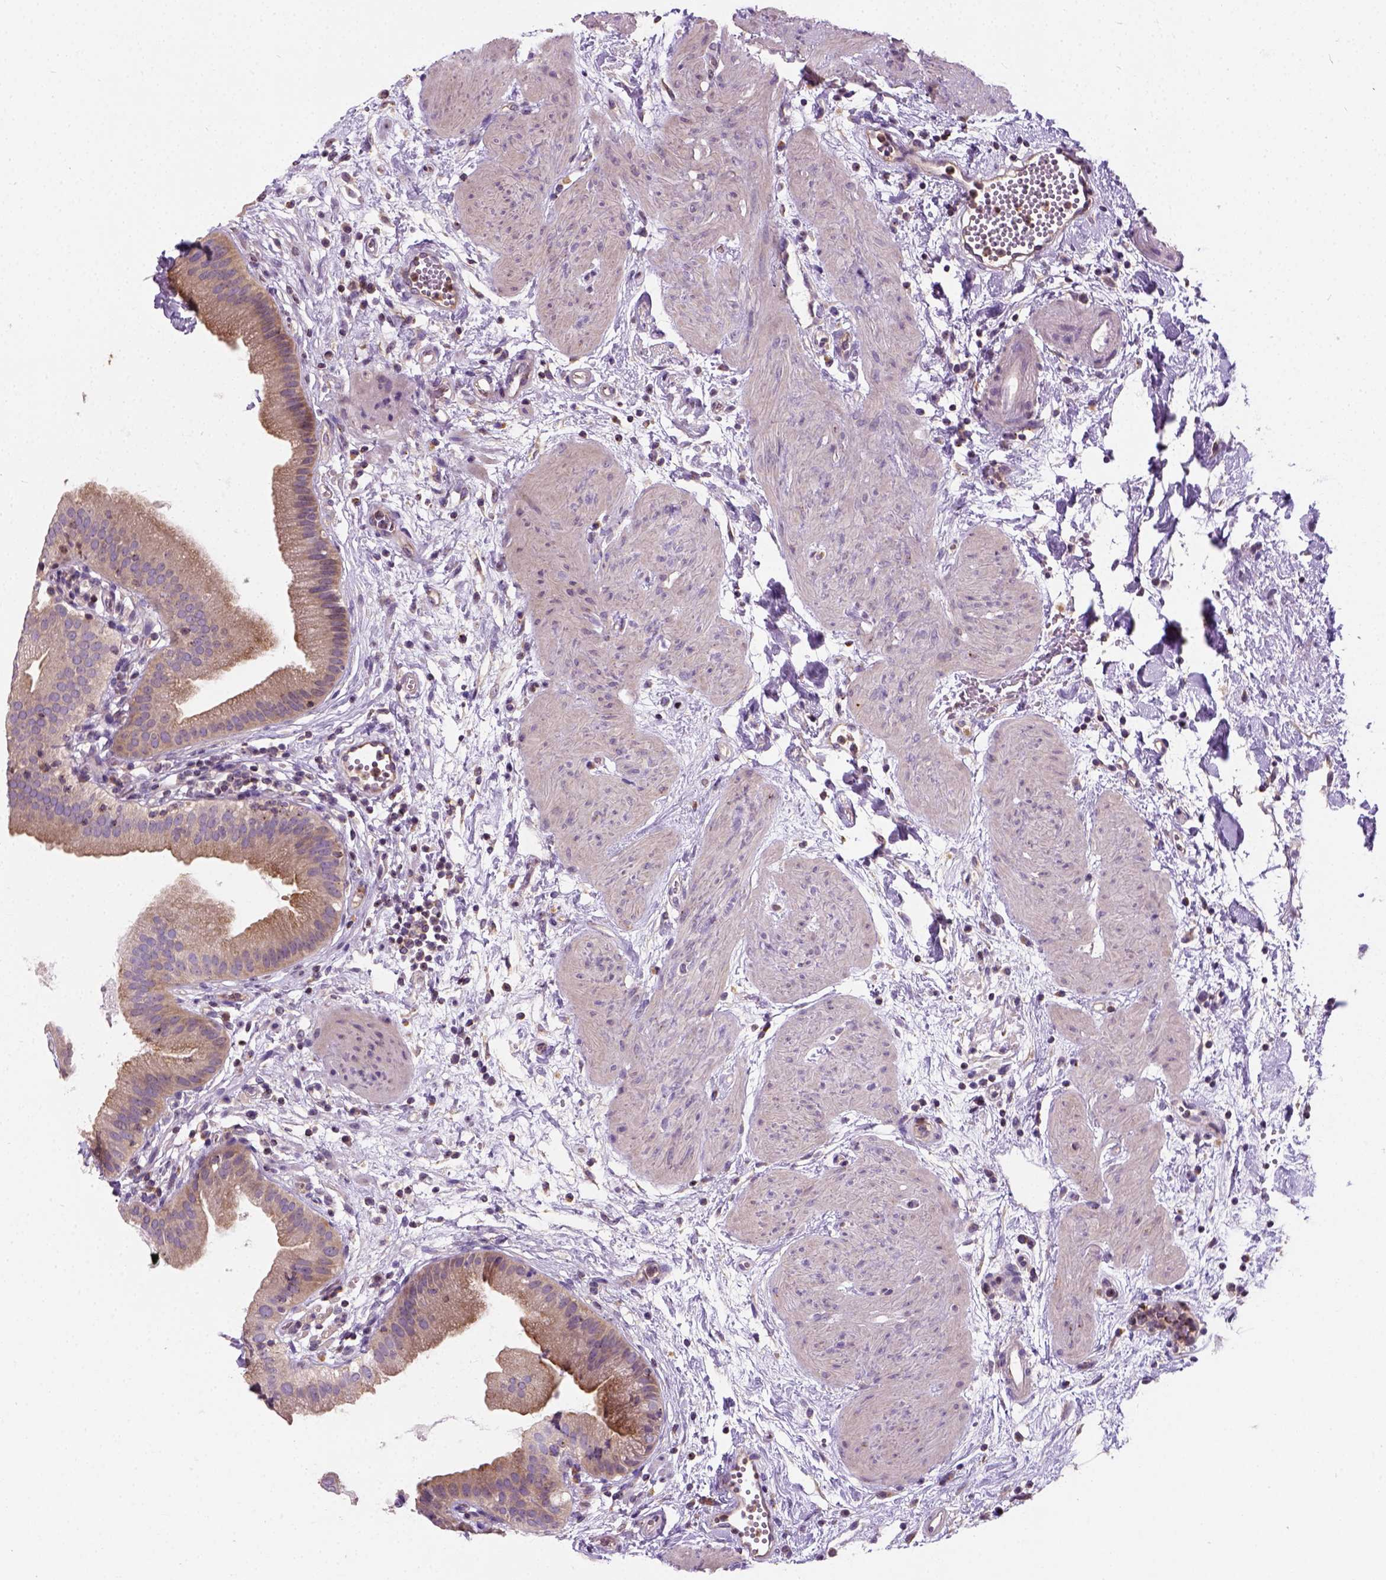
{"staining": {"intensity": "weak", "quantity": ">75%", "location": "cytoplasmic/membranous"}, "tissue": "gallbladder", "cell_type": "Glandular cells", "image_type": "normal", "snomed": [{"axis": "morphology", "description": "Normal tissue, NOS"}, {"axis": "topography", "description": "Gallbladder"}], "caption": "Benign gallbladder demonstrates weak cytoplasmic/membranous expression in approximately >75% of glandular cells (DAB (3,3'-diaminobenzidine) IHC, brown staining for protein, blue staining for nuclei)..", "gene": "CRACR2A", "patient": {"sex": "female", "age": 65}}